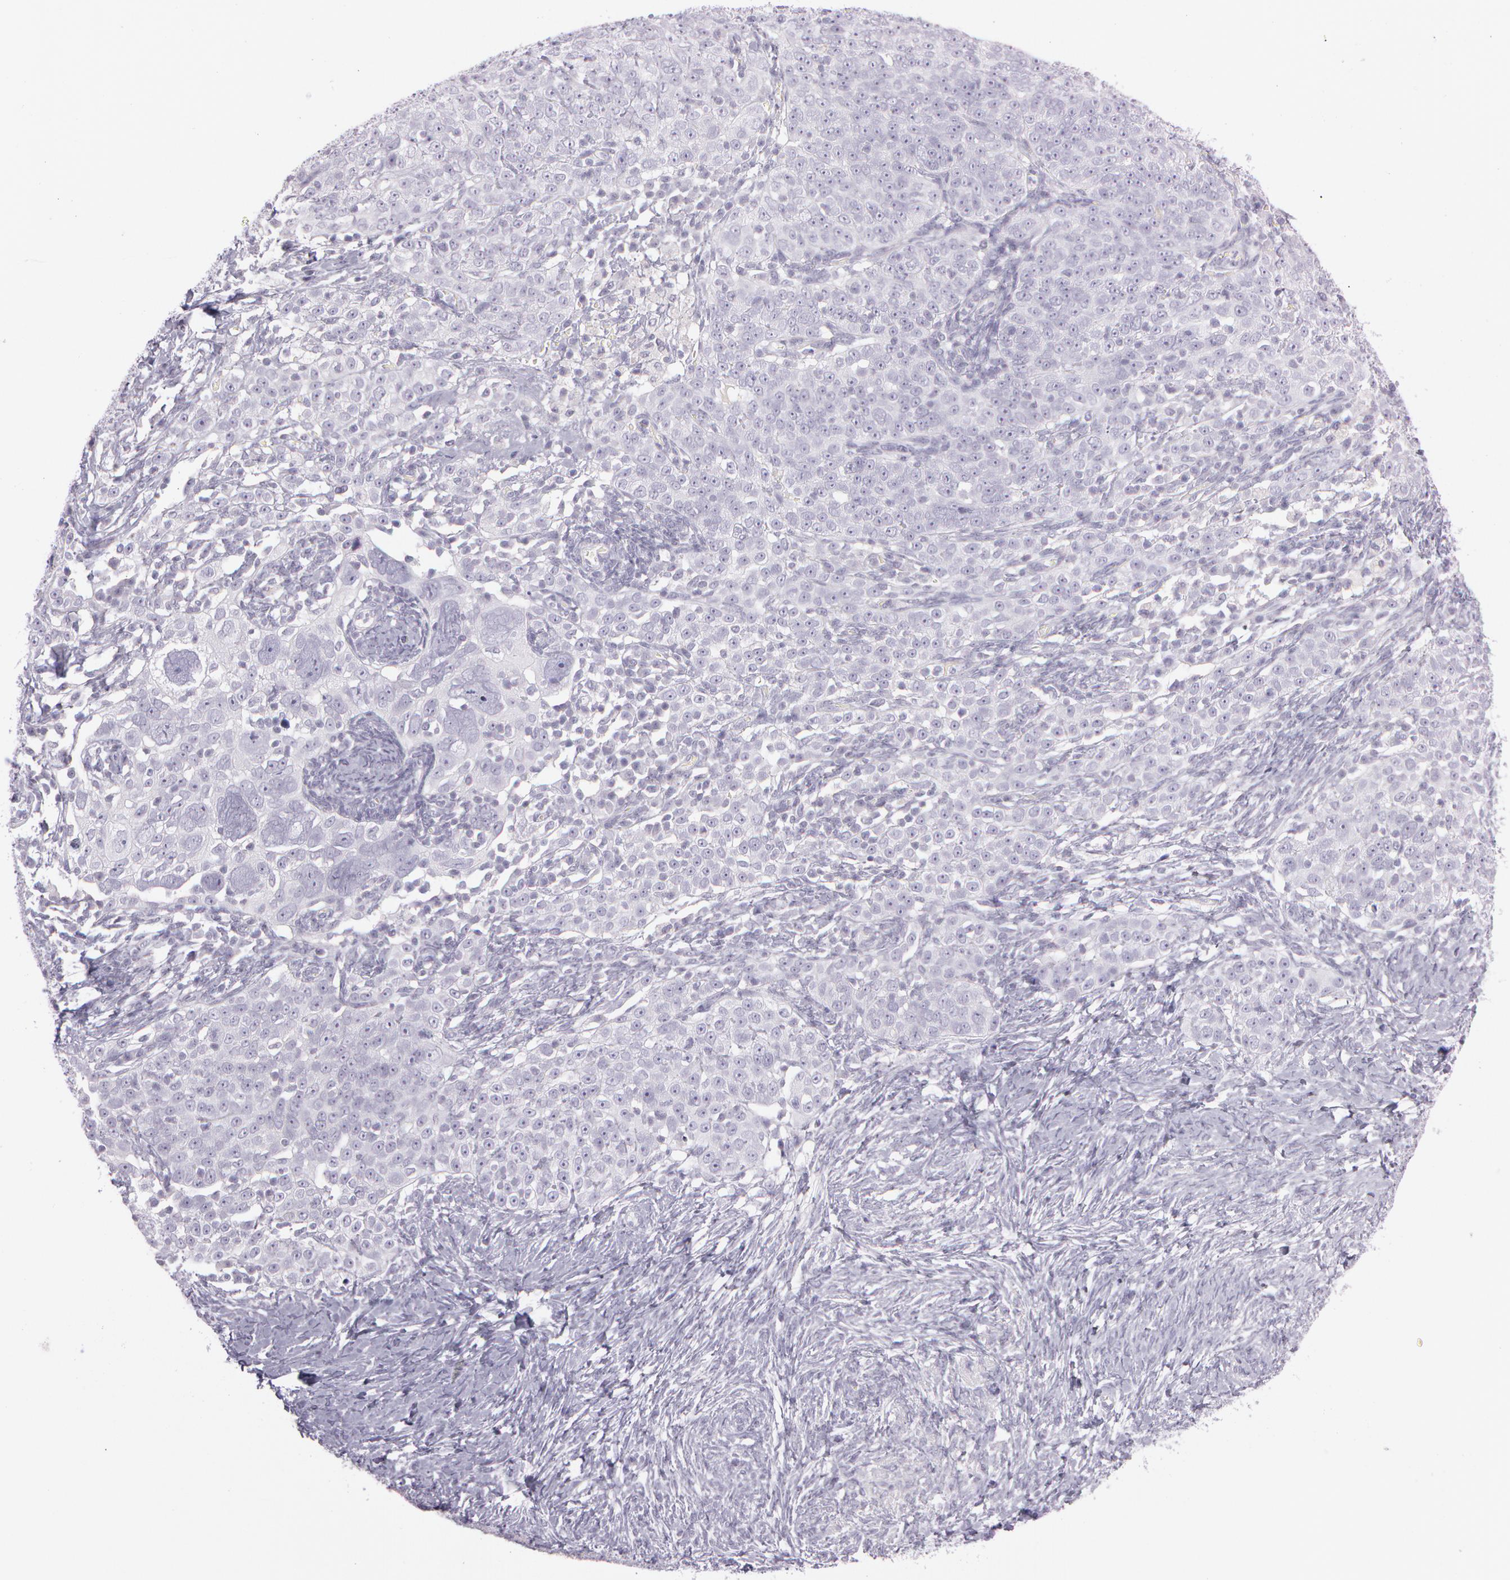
{"staining": {"intensity": "negative", "quantity": "none", "location": "none"}, "tissue": "ovarian cancer", "cell_type": "Tumor cells", "image_type": "cancer", "snomed": [{"axis": "morphology", "description": "Normal tissue, NOS"}, {"axis": "morphology", "description": "Cystadenocarcinoma, serous, NOS"}, {"axis": "topography", "description": "Ovary"}], "caption": "Immunohistochemistry of human ovarian serous cystadenocarcinoma exhibits no positivity in tumor cells.", "gene": "OTC", "patient": {"sex": "female", "age": 62}}